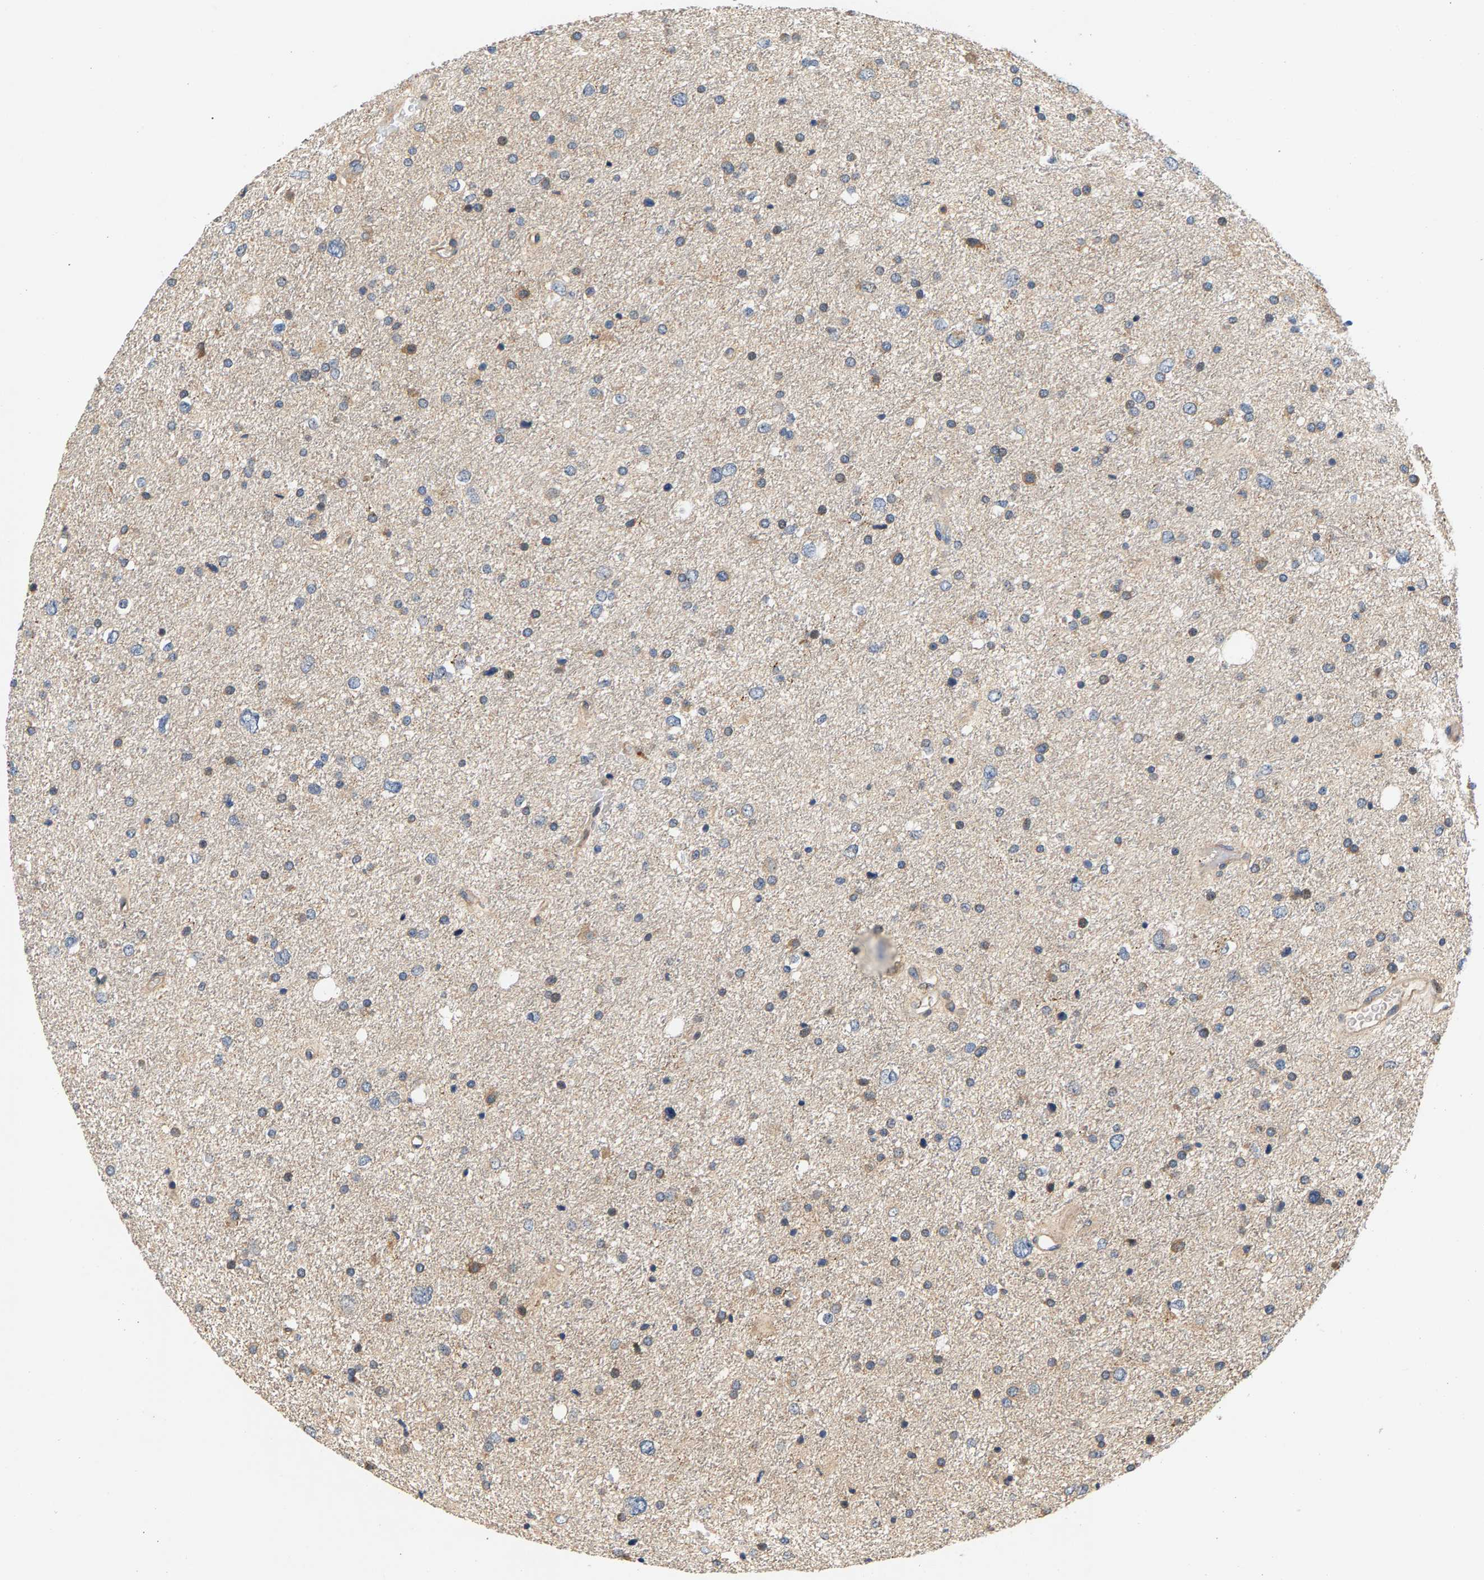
{"staining": {"intensity": "weak", "quantity": "<25%", "location": "cytoplasmic/membranous"}, "tissue": "glioma", "cell_type": "Tumor cells", "image_type": "cancer", "snomed": [{"axis": "morphology", "description": "Glioma, malignant, Low grade"}, {"axis": "topography", "description": "Brain"}], "caption": "A high-resolution histopathology image shows immunohistochemistry staining of glioma, which shows no significant positivity in tumor cells.", "gene": "FAM78A", "patient": {"sex": "female", "age": 37}}